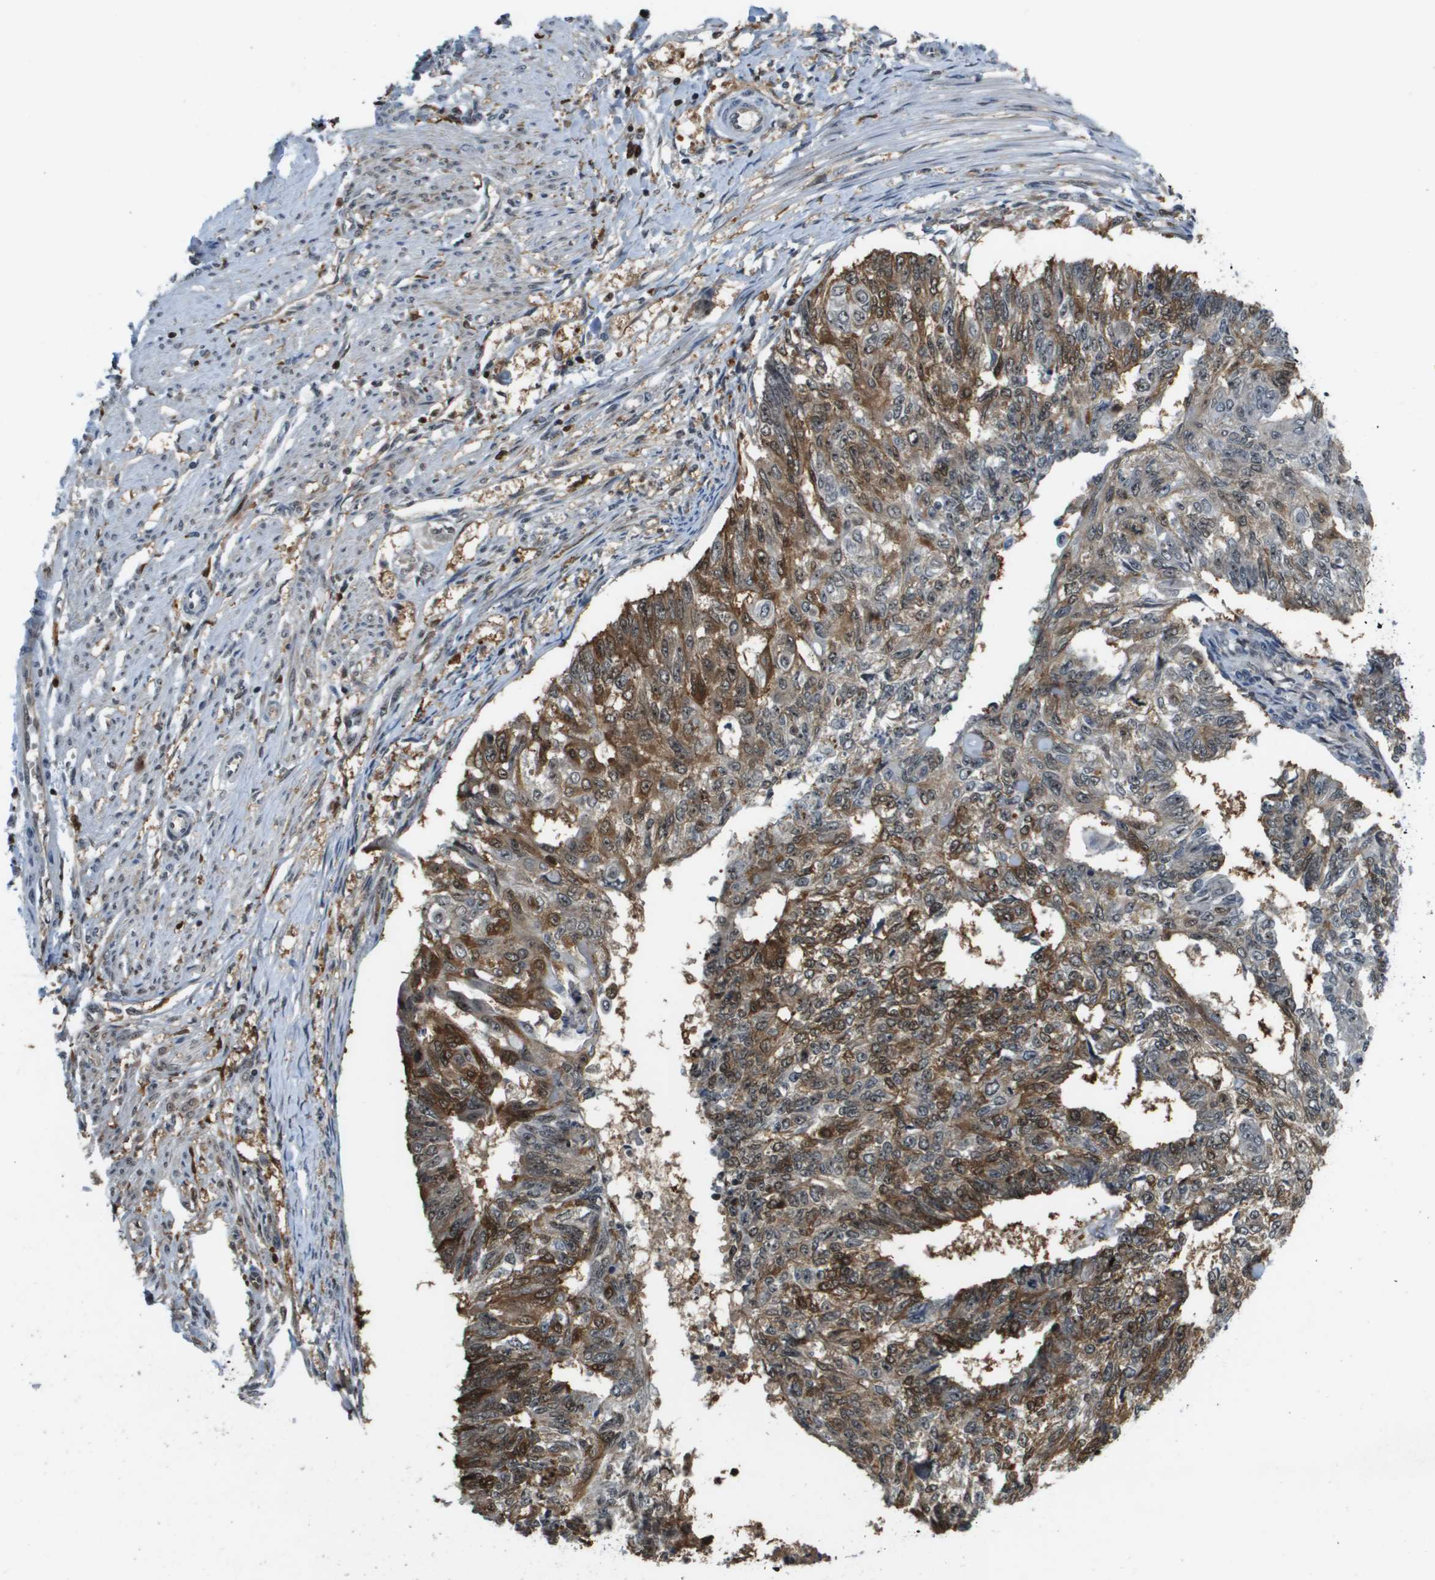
{"staining": {"intensity": "moderate", "quantity": "25%-75%", "location": "cytoplasmic/membranous,nuclear"}, "tissue": "endometrial cancer", "cell_type": "Tumor cells", "image_type": "cancer", "snomed": [{"axis": "morphology", "description": "Adenocarcinoma, NOS"}, {"axis": "topography", "description": "Endometrium"}], "caption": "Endometrial cancer (adenocarcinoma) stained with immunohistochemistry displays moderate cytoplasmic/membranous and nuclear staining in approximately 25%-75% of tumor cells.", "gene": "EP400", "patient": {"sex": "female", "age": 32}}